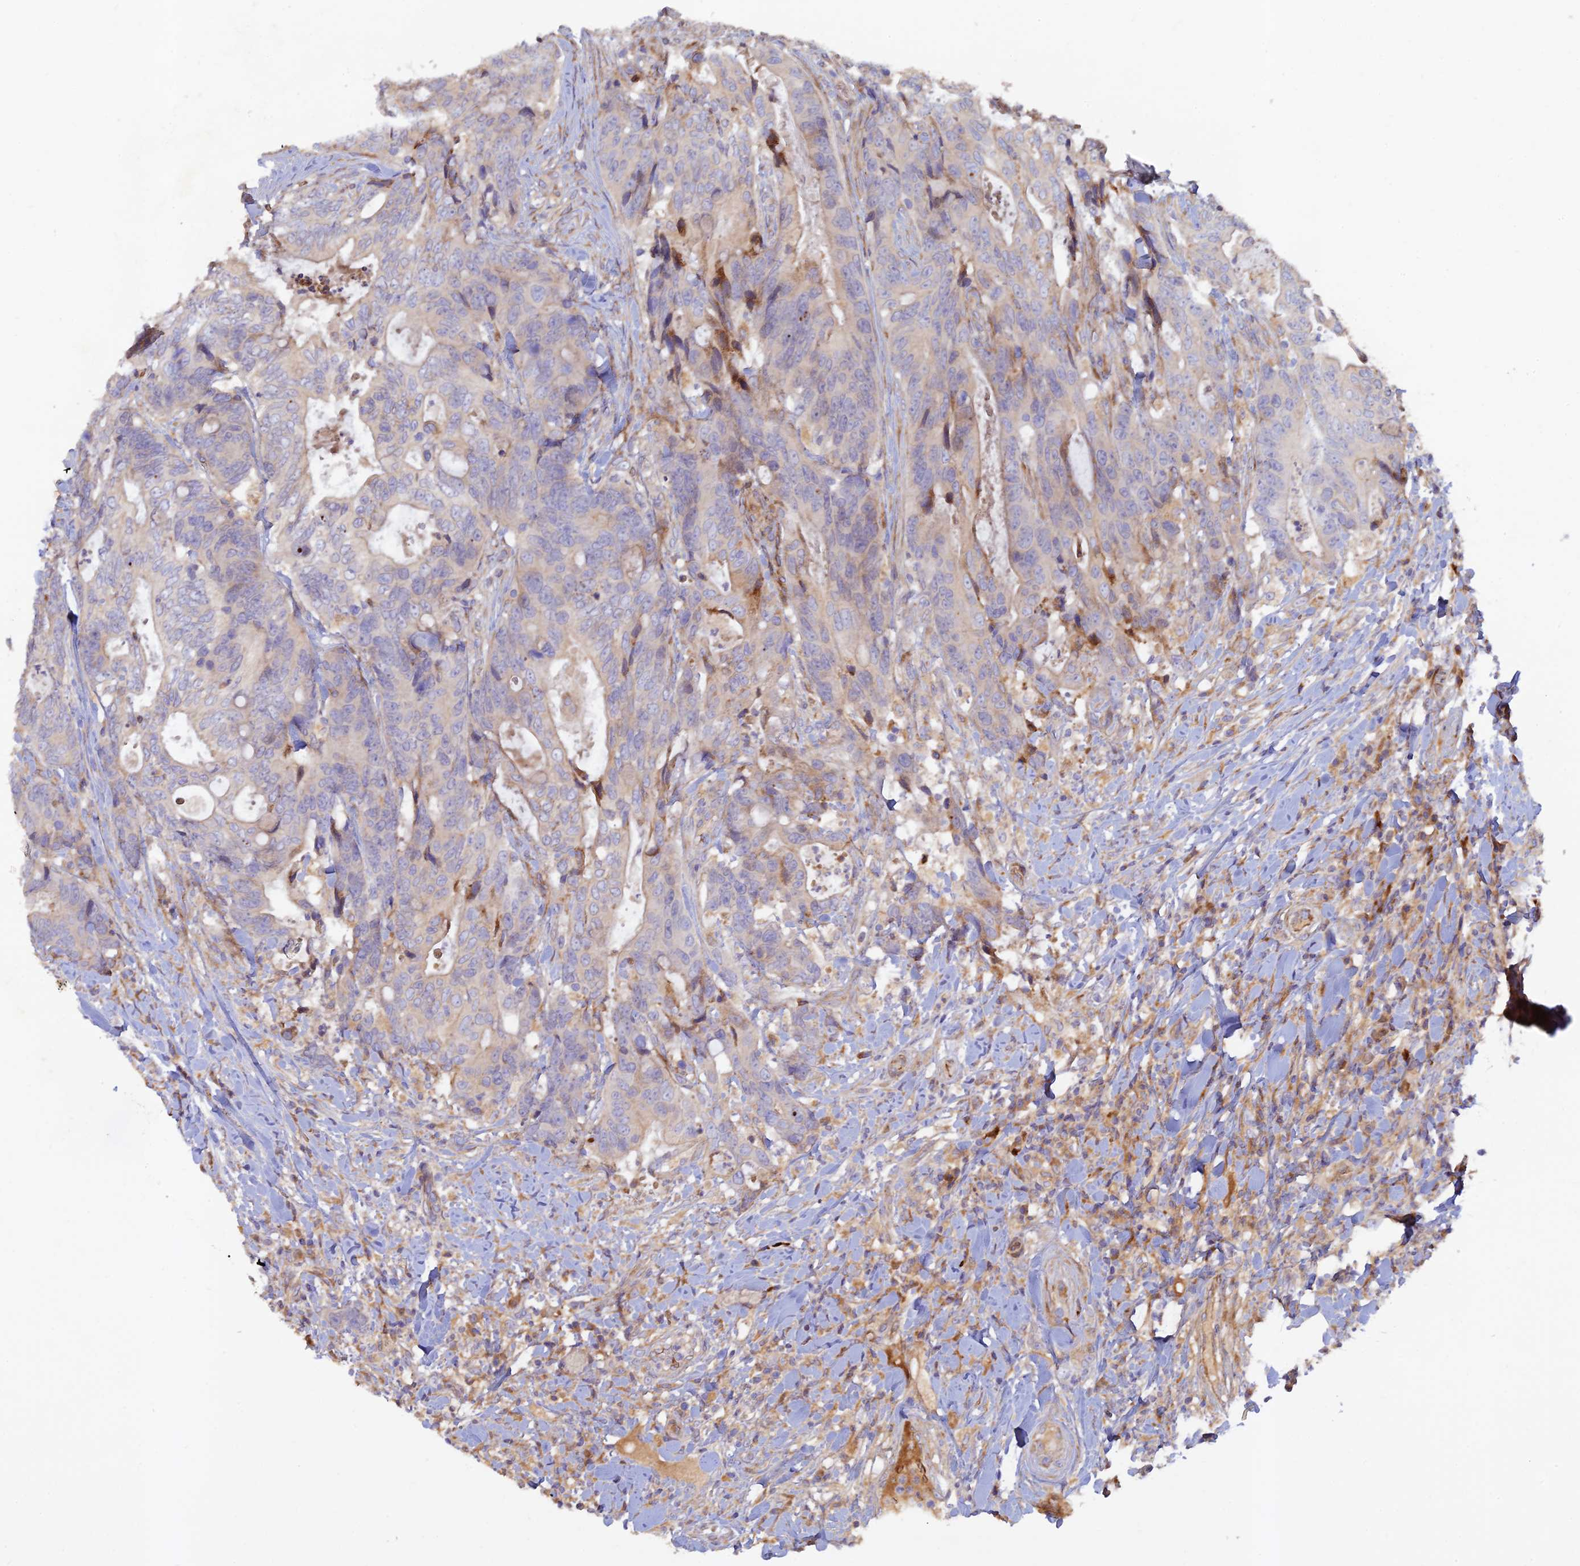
{"staining": {"intensity": "weak", "quantity": "<25%", "location": "cytoplasmic/membranous"}, "tissue": "colorectal cancer", "cell_type": "Tumor cells", "image_type": "cancer", "snomed": [{"axis": "morphology", "description": "Adenocarcinoma, NOS"}, {"axis": "topography", "description": "Colon"}], "caption": "Human colorectal adenocarcinoma stained for a protein using immunohistochemistry (IHC) reveals no staining in tumor cells.", "gene": "GMCL1", "patient": {"sex": "female", "age": 82}}